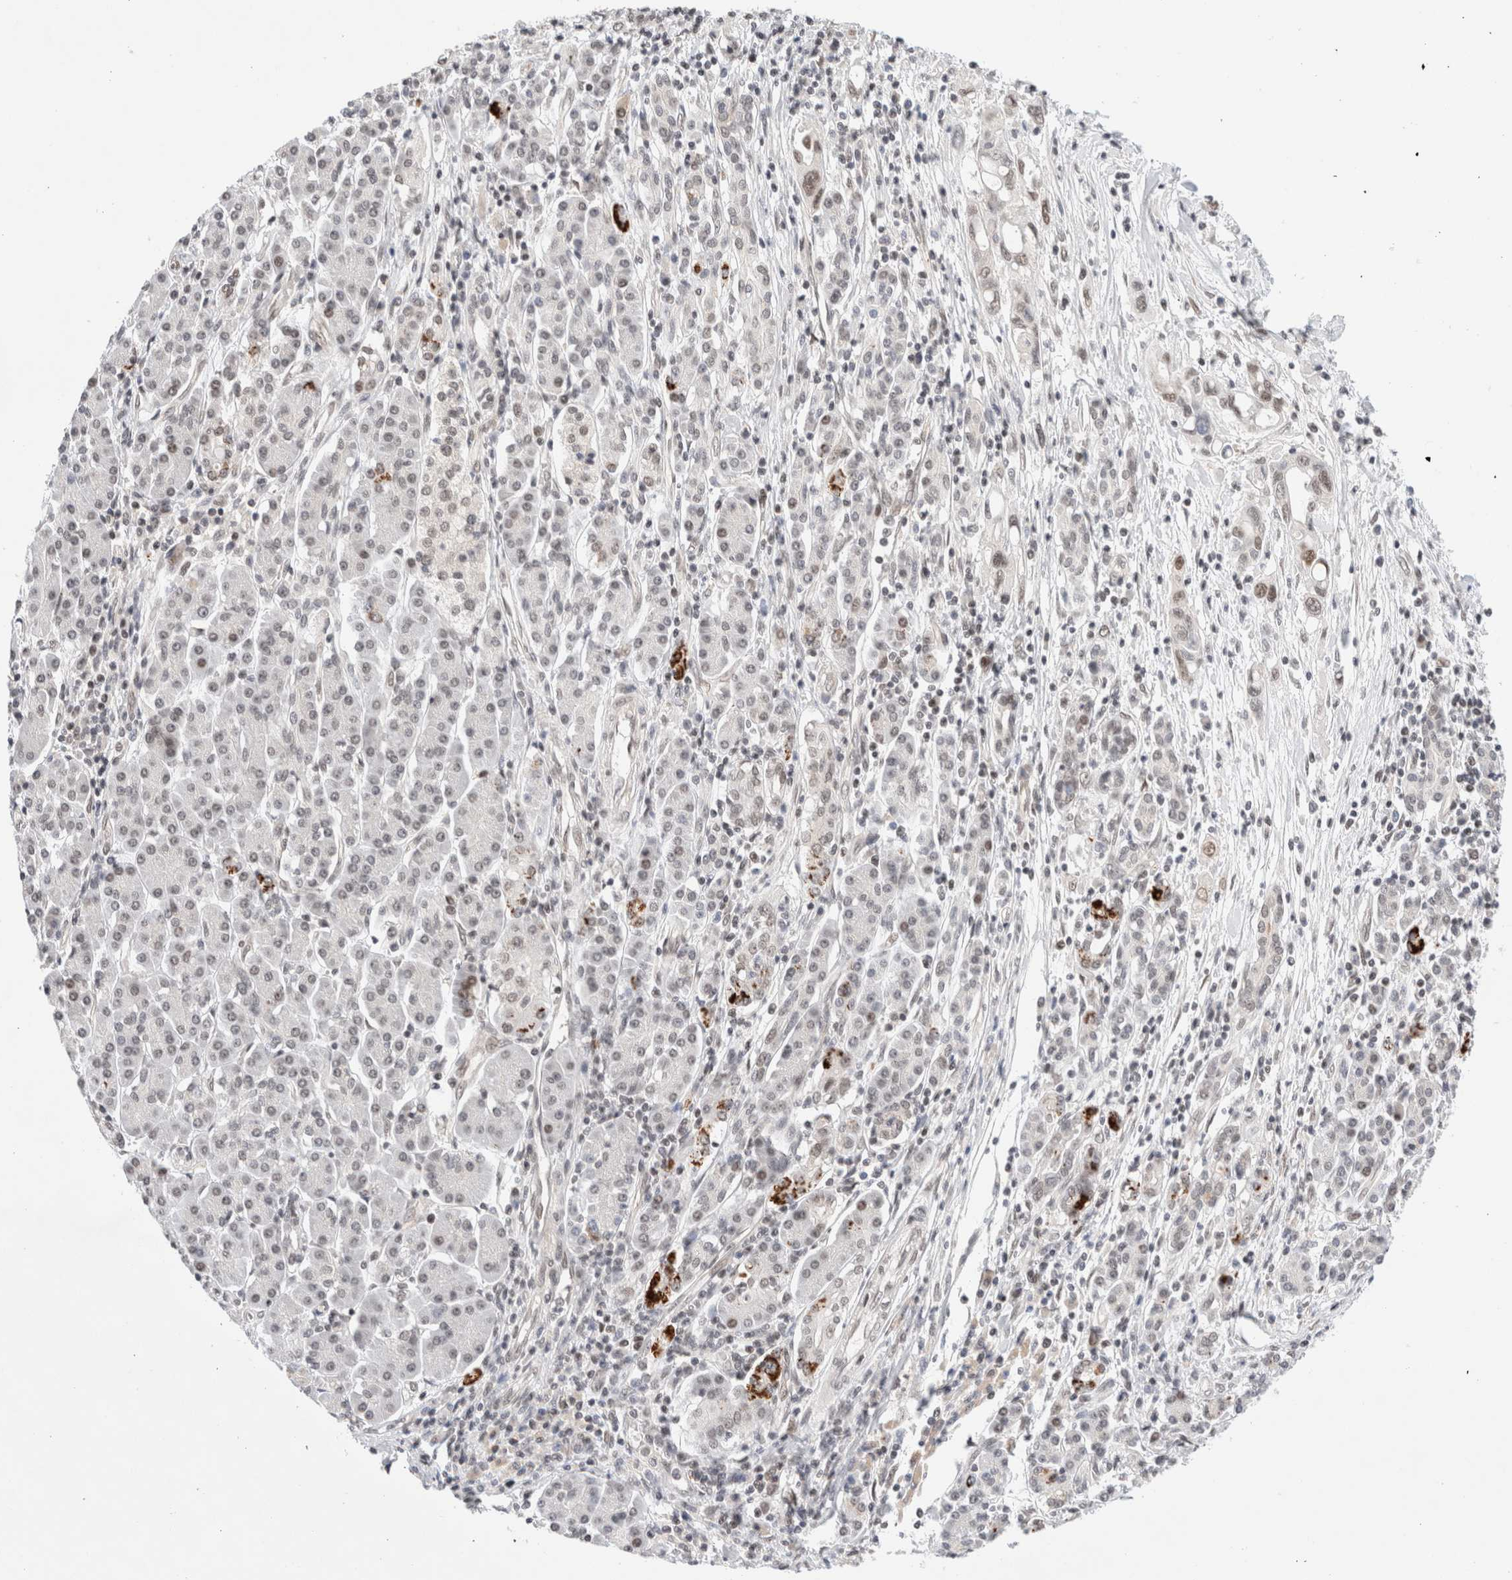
{"staining": {"intensity": "weak", "quantity": "<25%", "location": "nuclear"}, "tissue": "pancreatic cancer", "cell_type": "Tumor cells", "image_type": "cancer", "snomed": [{"axis": "morphology", "description": "Adenocarcinoma, NOS"}, {"axis": "topography", "description": "Pancreas"}], "caption": "Image shows no significant protein positivity in tumor cells of pancreatic cancer.", "gene": "GATAD2A", "patient": {"sex": "female", "age": 57}}